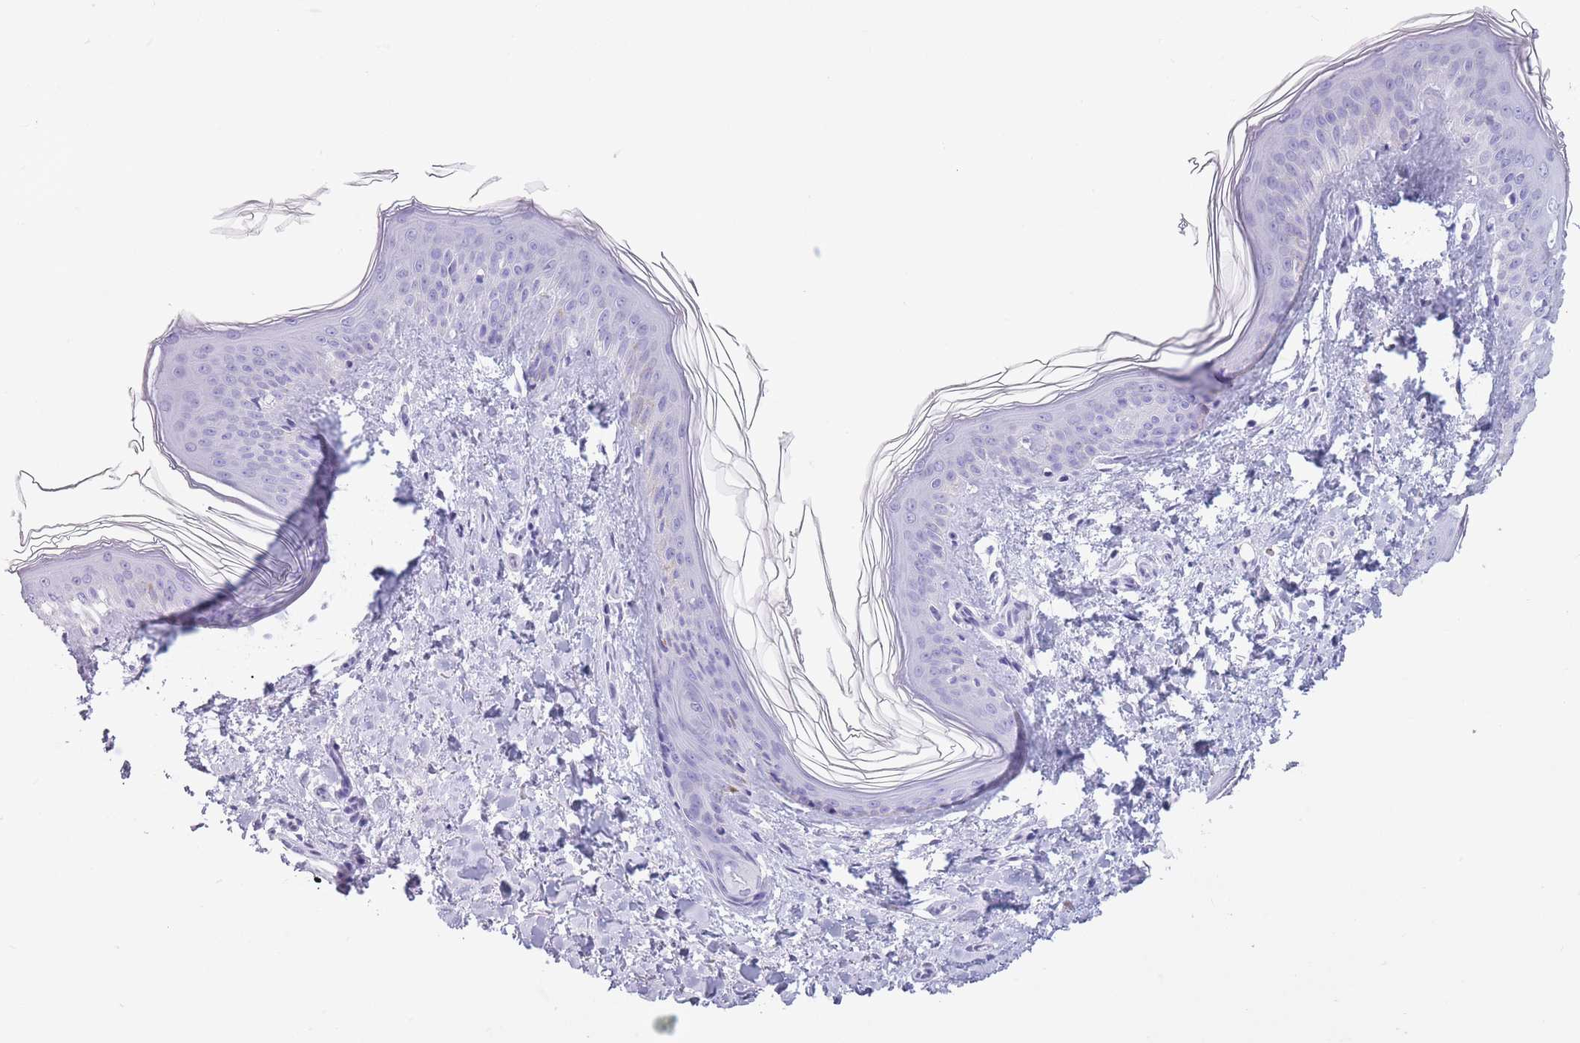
{"staining": {"intensity": "negative", "quantity": "none", "location": "none"}, "tissue": "skin", "cell_type": "Fibroblasts", "image_type": "normal", "snomed": [{"axis": "morphology", "description": "Normal tissue, NOS"}, {"axis": "topography", "description": "Skin"}], "caption": "Fibroblasts are negative for brown protein staining in benign skin. (DAB (3,3'-diaminobenzidine) immunohistochemistry with hematoxylin counter stain).", "gene": "OR7C1", "patient": {"sex": "female", "age": 41}}